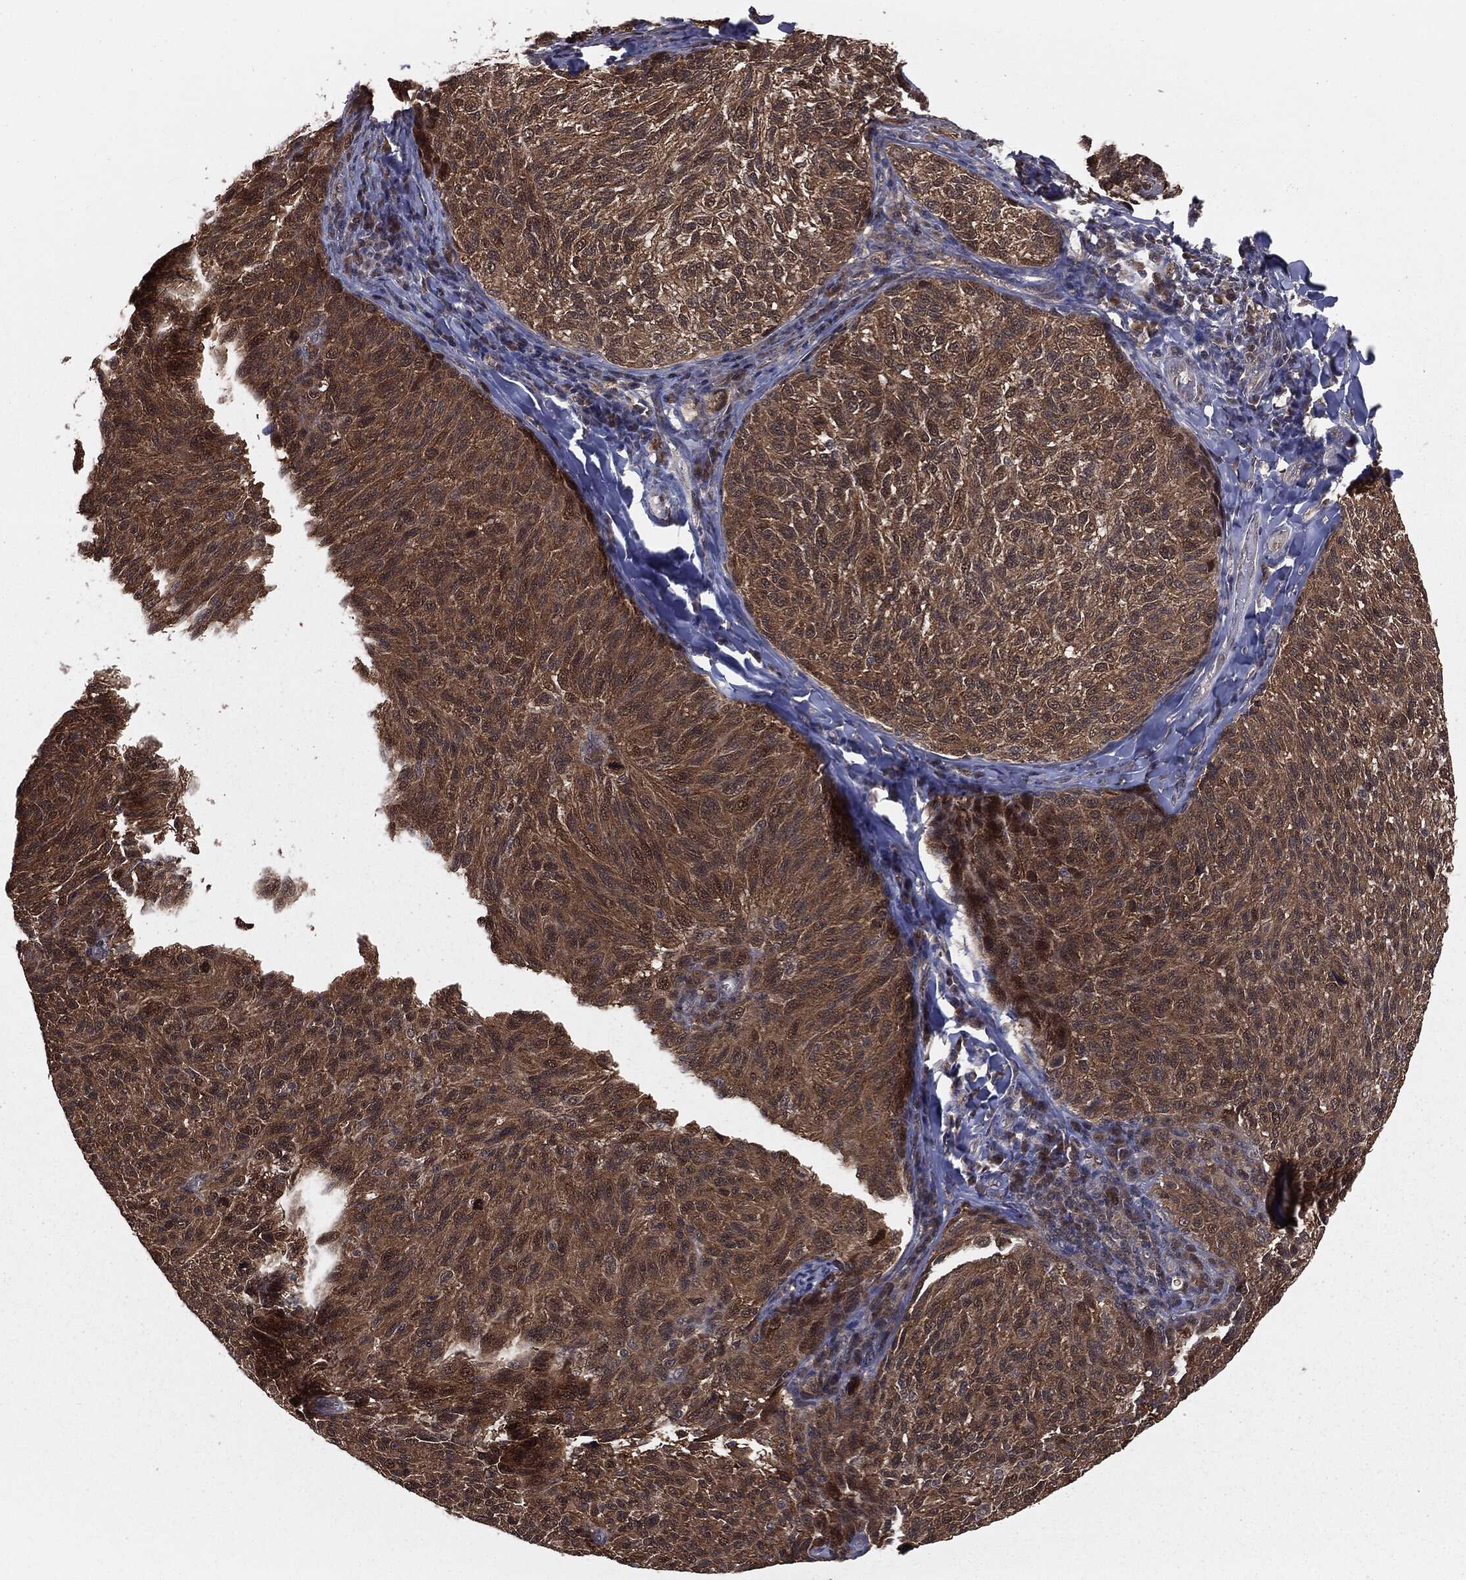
{"staining": {"intensity": "moderate", "quantity": ">75%", "location": "cytoplasmic/membranous"}, "tissue": "melanoma", "cell_type": "Tumor cells", "image_type": "cancer", "snomed": [{"axis": "morphology", "description": "Malignant melanoma, NOS"}, {"axis": "topography", "description": "Skin"}], "caption": "A brown stain highlights moderate cytoplasmic/membranous positivity of a protein in malignant melanoma tumor cells. The protein of interest is stained brown, and the nuclei are stained in blue (DAB IHC with brightfield microscopy, high magnification).", "gene": "FBXO7", "patient": {"sex": "female", "age": 73}}